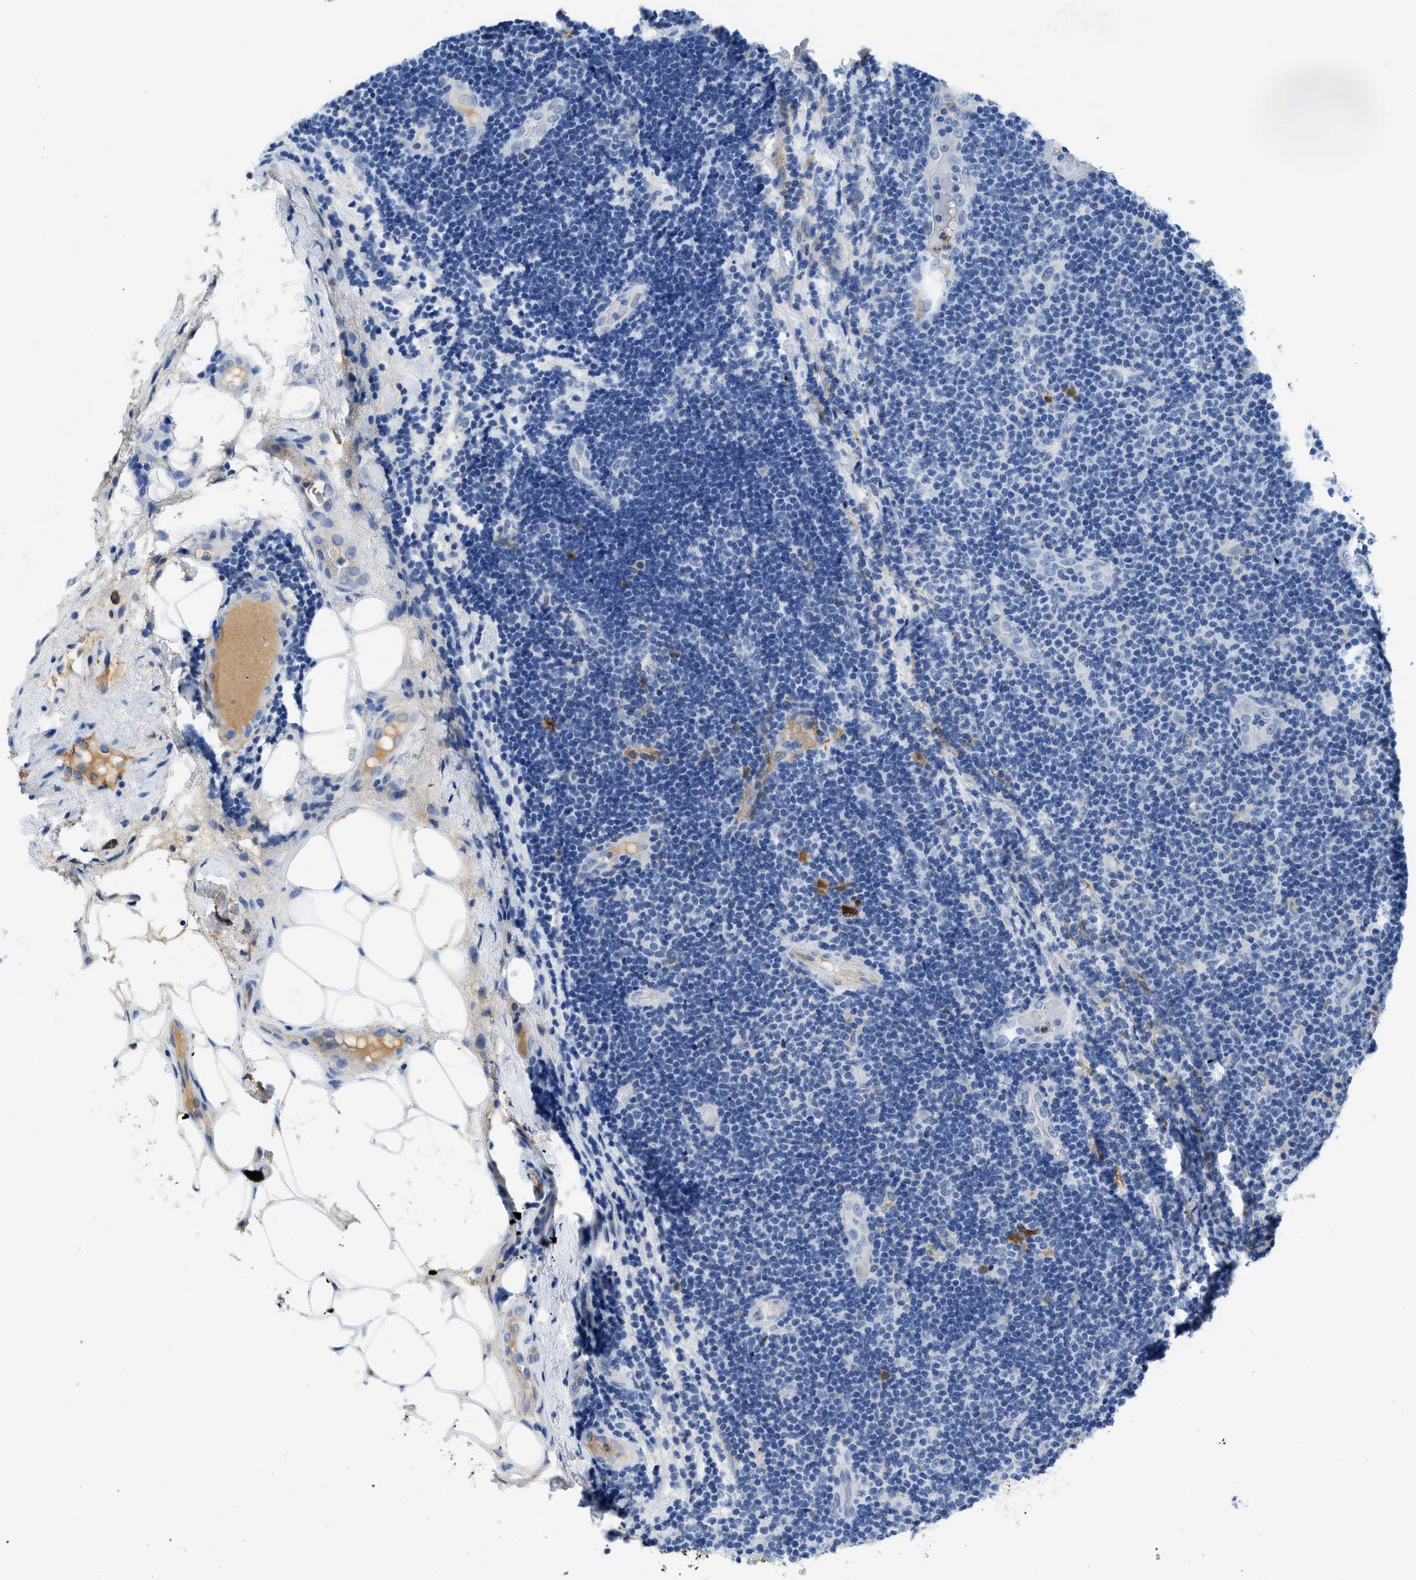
{"staining": {"intensity": "negative", "quantity": "none", "location": "none"}, "tissue": "lymphoma", "cell_type": "Tumor cells", "image_type": "cancer", "snomed": [{"axis": "morphology", "description": "Malignant lymphoma, non-Hodgkin's type, Low grade"}, {"axis": "topography", "description": "Lymph node"}], "caption": "Immunohistochemical staining of low-grade malignant lymphoma, non-Hodgkin's type reveals no significant positivity in tumor cells.", "gene": "SPEG", "patient": {"sex": "male", "age": 83}}